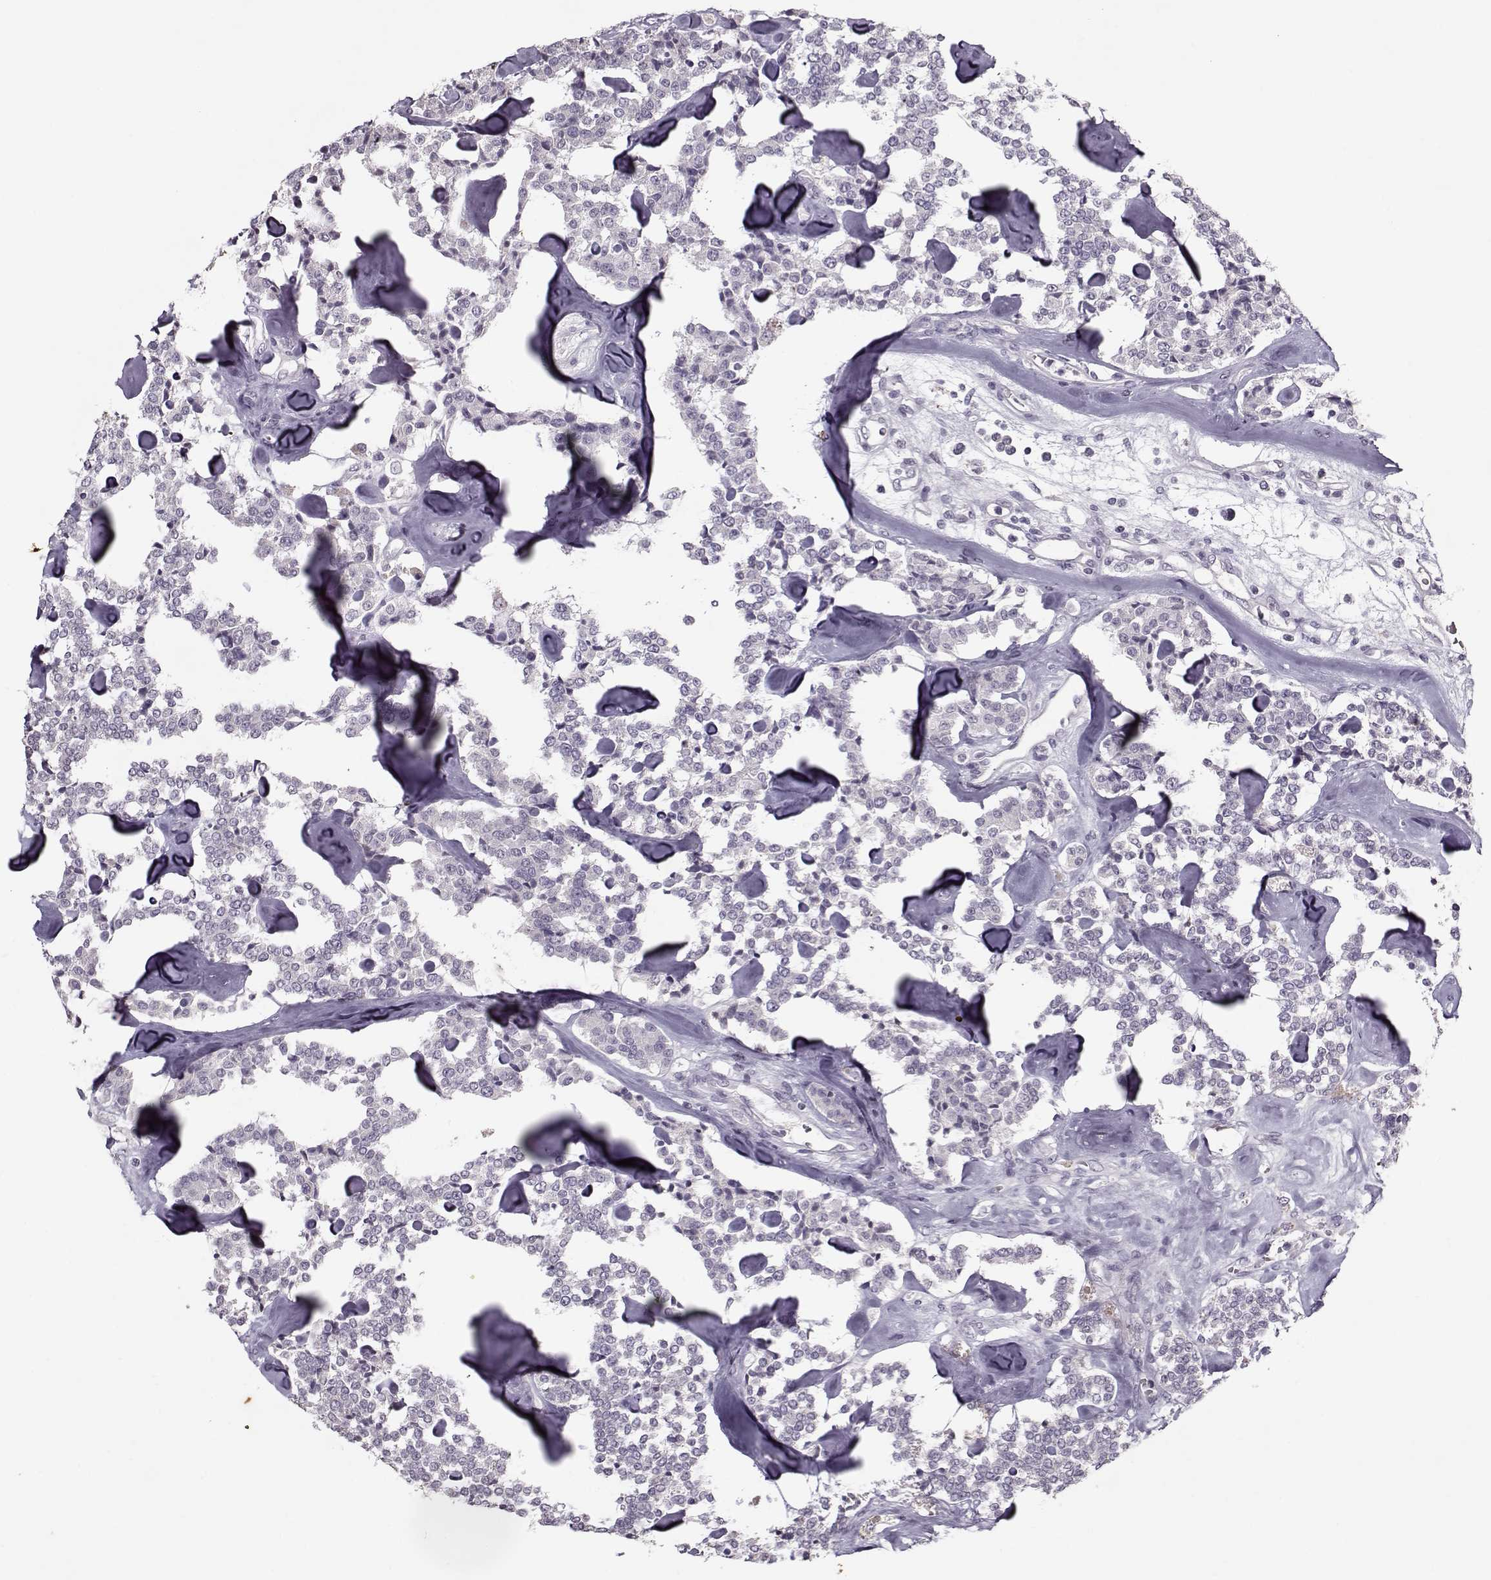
{"staining": {"intensity": "negative", "quantity": "none", "location": "none"}, "tissue": "carcinoid", "cell_type": "Tumor cells", "image_type": "cancer", "snomed": [{"axis": "morphology", "description": "Carcinoid, malignant, NOS"}, {"axis": "topography", "description": "Pancreas"}], "caption": "IHC image of neoplastic tissue: carcinoid (malignant) stained with DAB shows no significant protein staining in tumor cells.", "gene": "KRT9", "patient": {"sex": "male", "age": 41}}